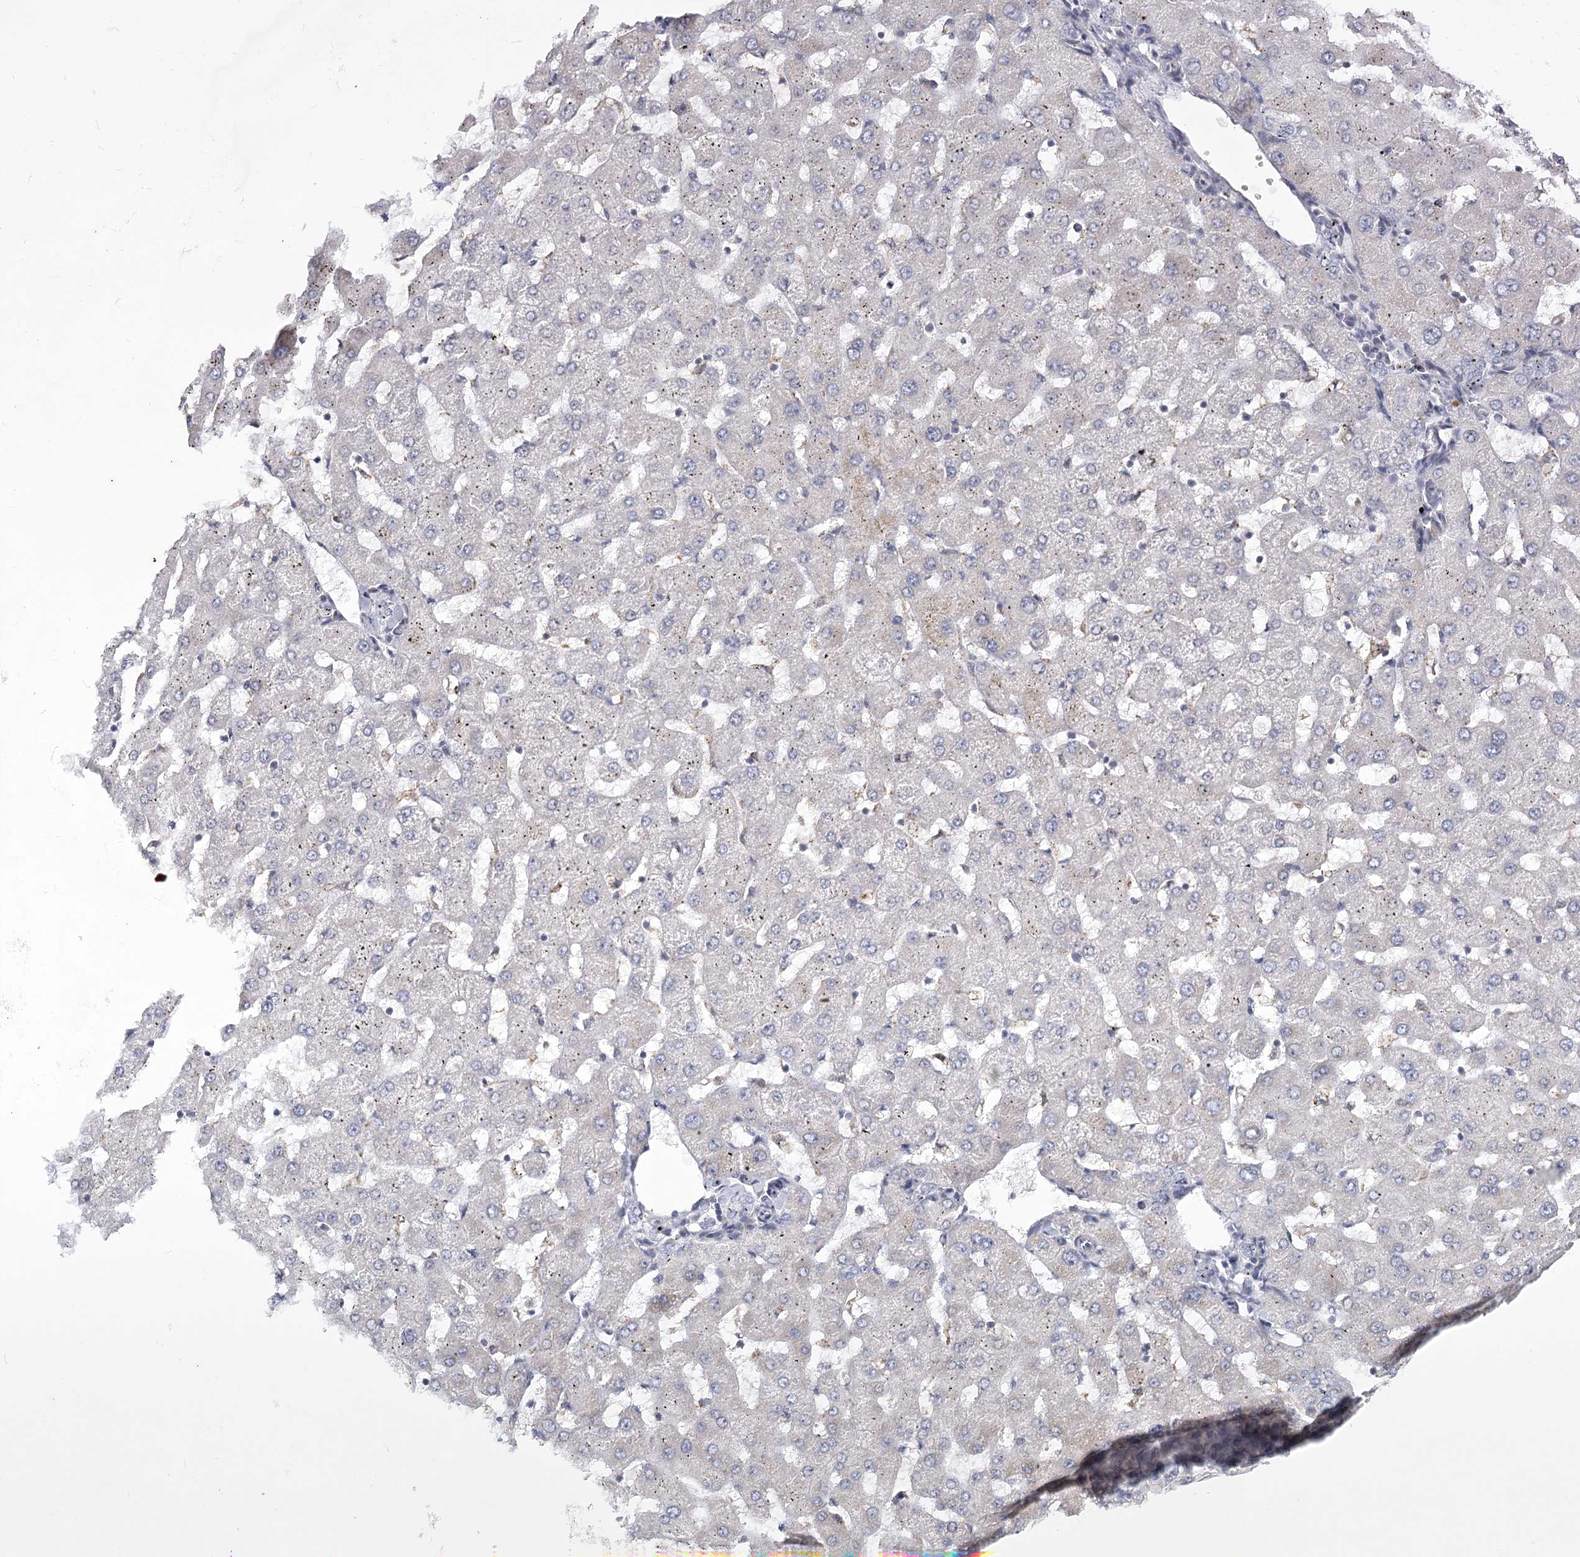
{"staining": {"intensity": "negative", "quantity": "none", "location": "none"}, "tissue": "liver", "cell_type": "Cholangiocytes", "image_type": "normal", "snomed": [{"axis": "morphology", "description": "Normal tissue, NOS"}, {"axis": "topography", "description": "Liver"}], "caption": "Cholangiocytes show no significant protein staining in unremarkable liver.", "gene": "USP11", "patient": {"sex": "female", "age": 63}}